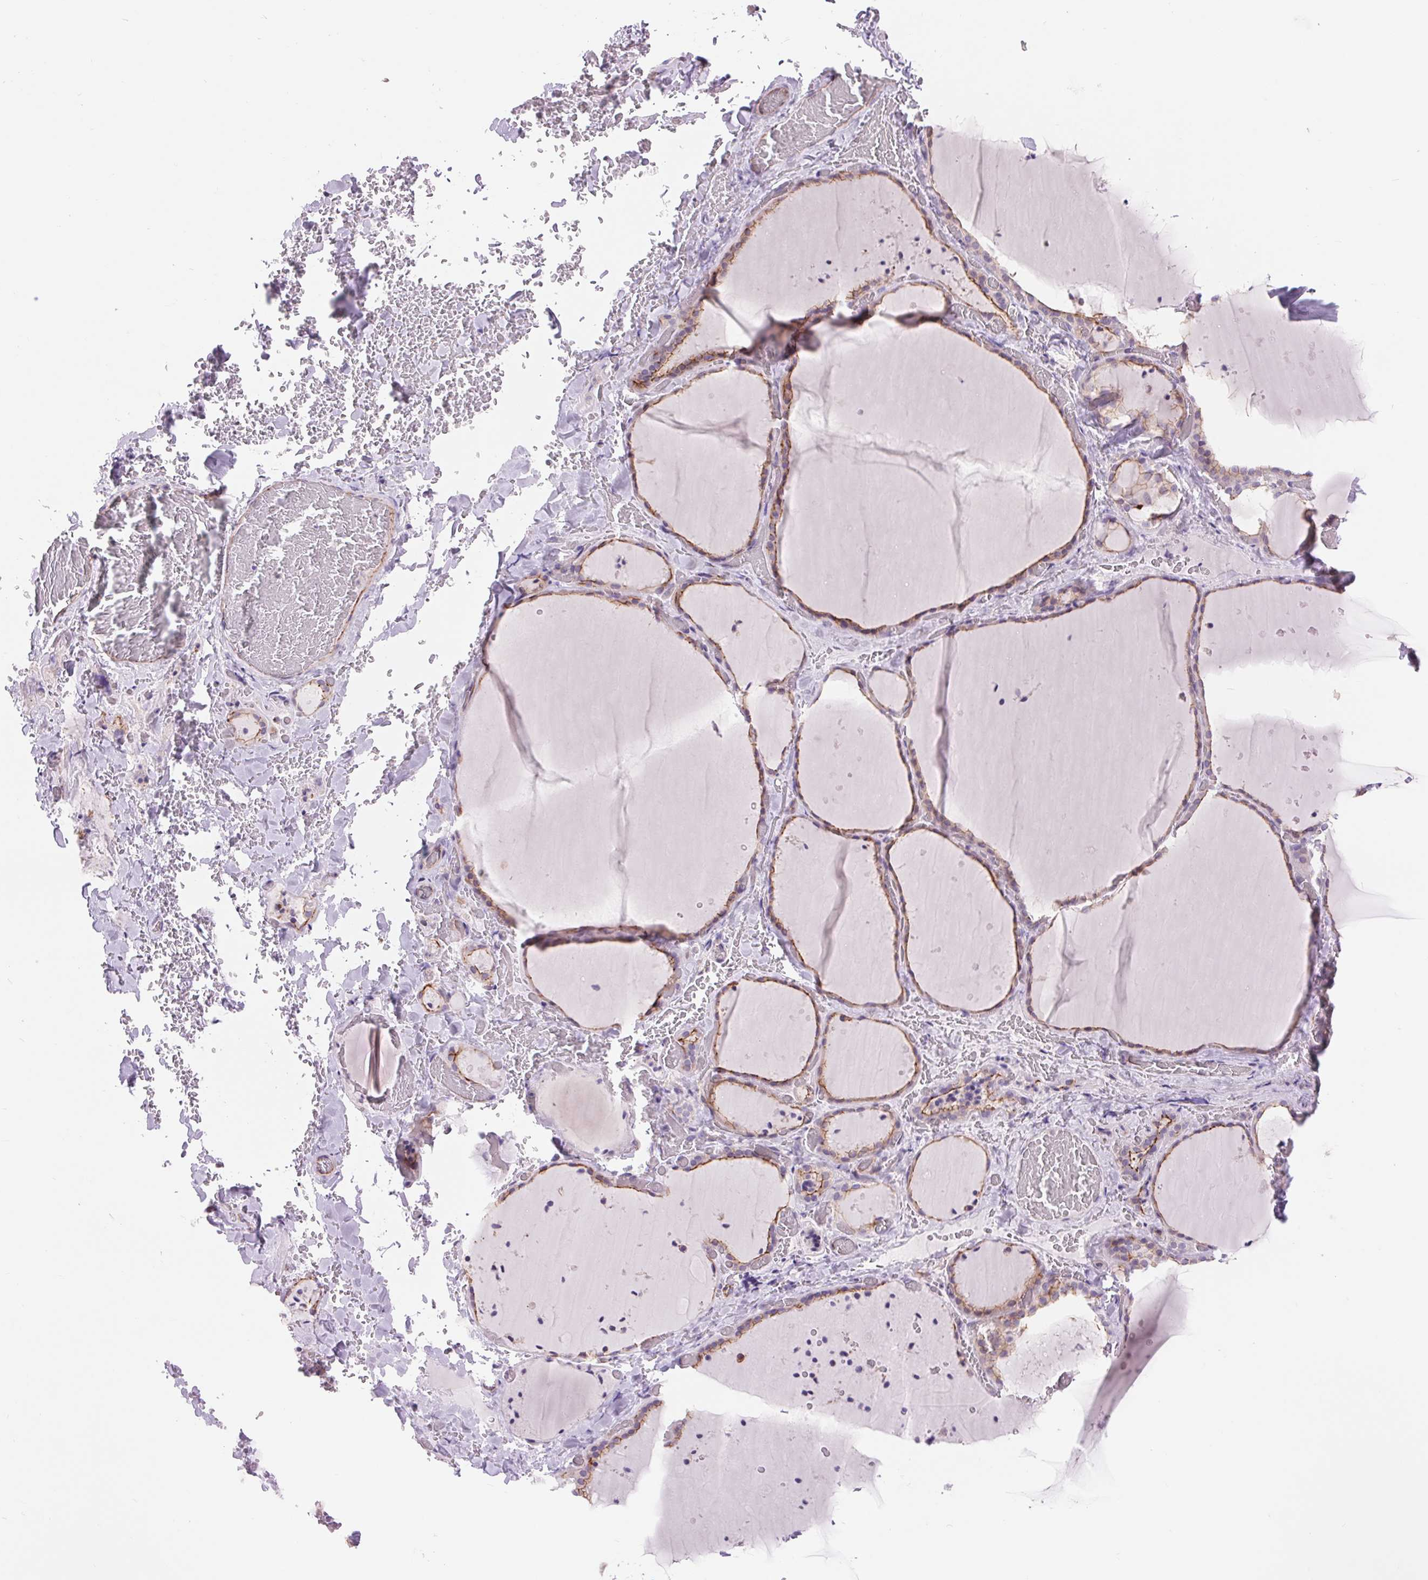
{"staining": {"intensity": "weak", "quantity": "25%-75%", "location": "cytoplasmic/membranous"}, "tissue": "thyroid gland", "cell_type": "Glandular cells", "image_type": "normal", "snomed": [{"axis": "morphology", "description": "Normal tissue, NOS"}, {"axis": "topography", "description": "Thyroid gland"}], "caption": "This is an image of IHC staining of benign thyroid gland, which shows weak expression in the cytoplasmic/membranous of glandular cells.", "gene": "DIXDC1", "patient": {"sex": "female", "age": 36}}